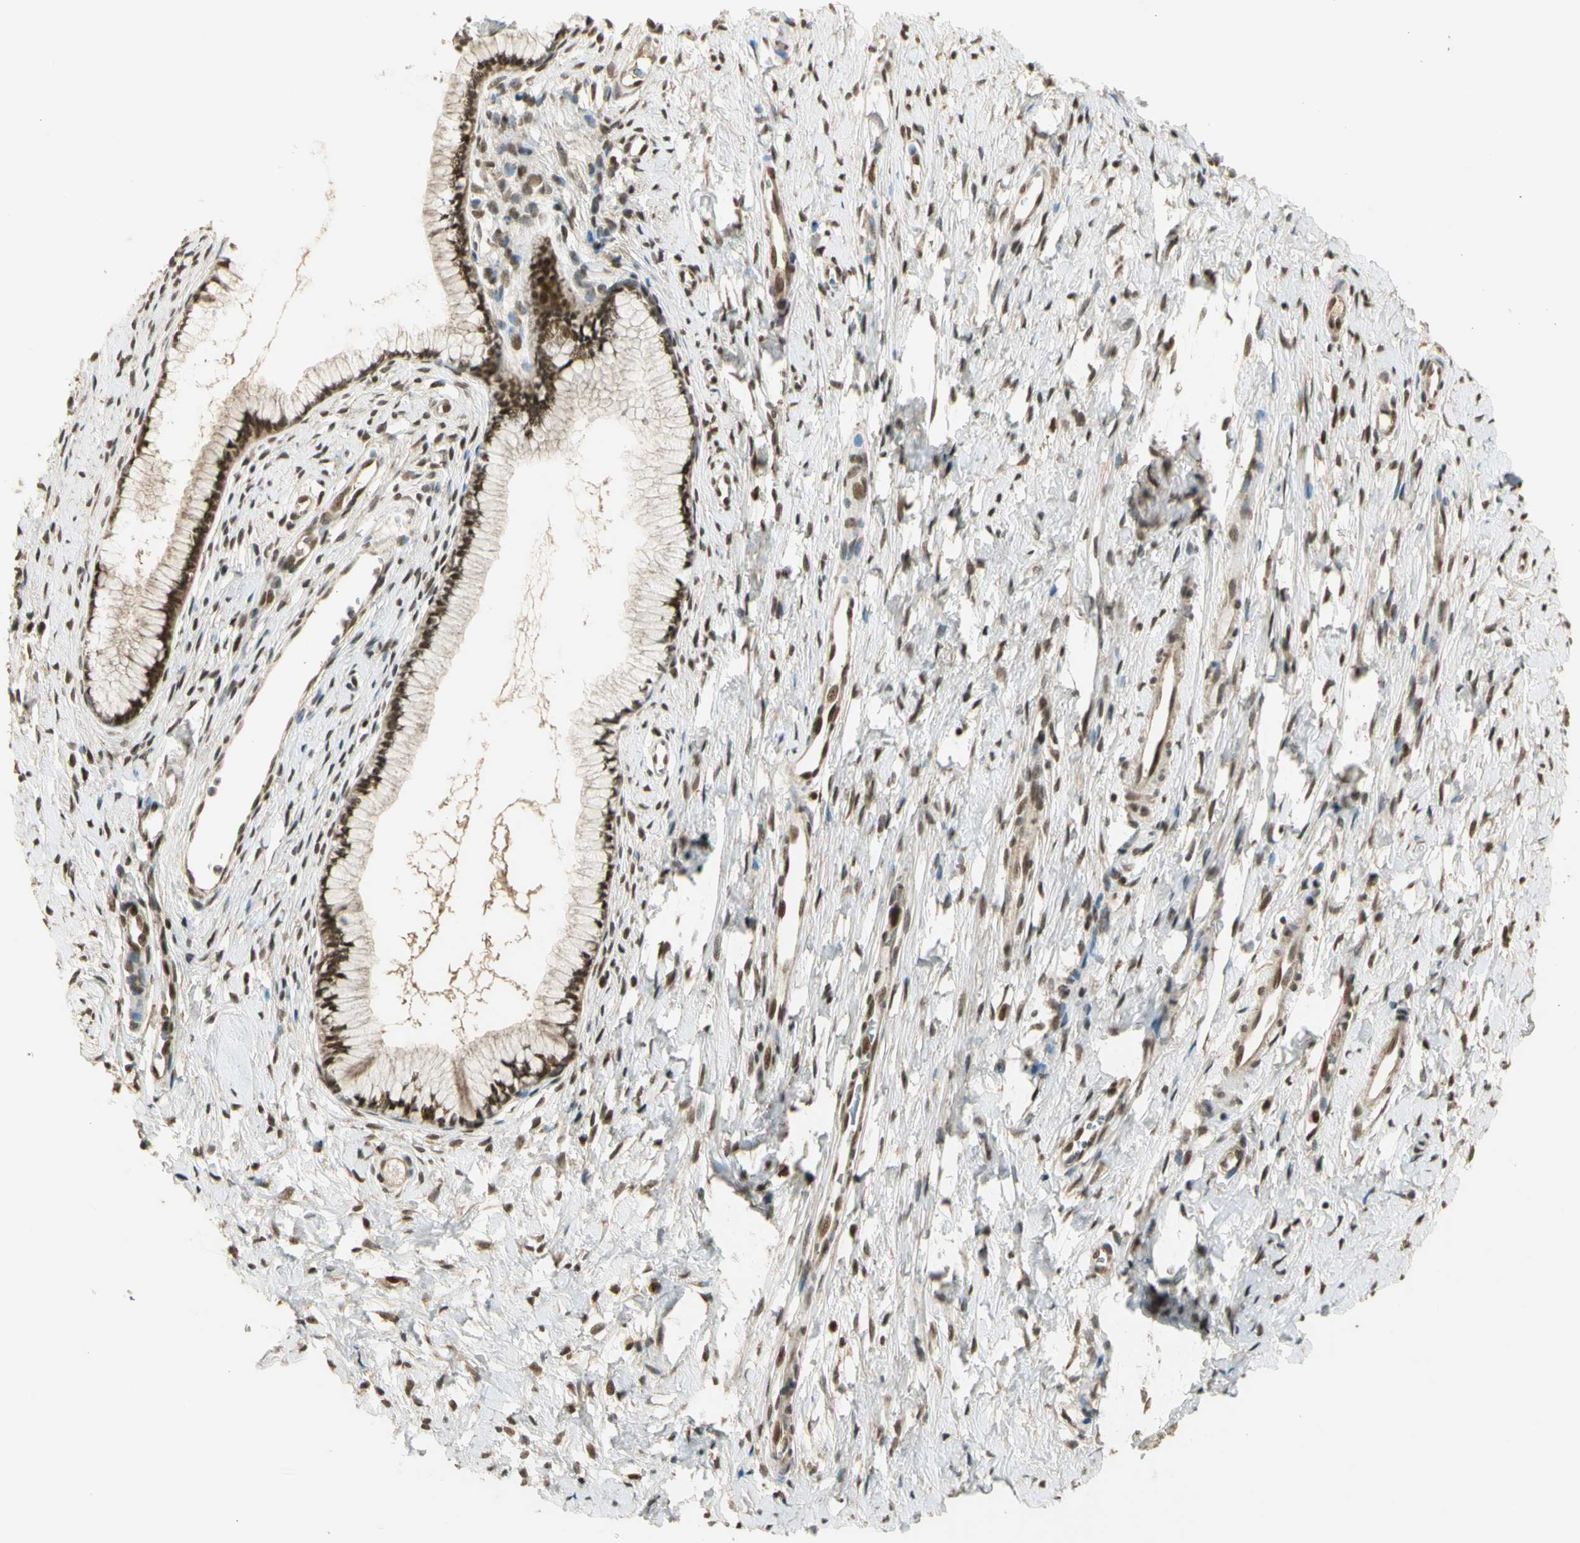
{"staining": {"intensity": "strong", "quantity": ">75%", "location": "nuclear"}, "tissue": "cervix", "cell_type": "Glandular cells", "image_type": "normal", "snomed": [{"axis": "morphology", "description": "Normal tissue, NOS"}, {"axis": "topography", "description": "Cervix"}], "caption": "Immunohistochemical staining of unremarkable cervix displays >75% levels of strong nuclear protein positivity in approximately >75% of glandular cells.", "gene": "ZNF135", "patient": {"sex": "female", "age": 65}}